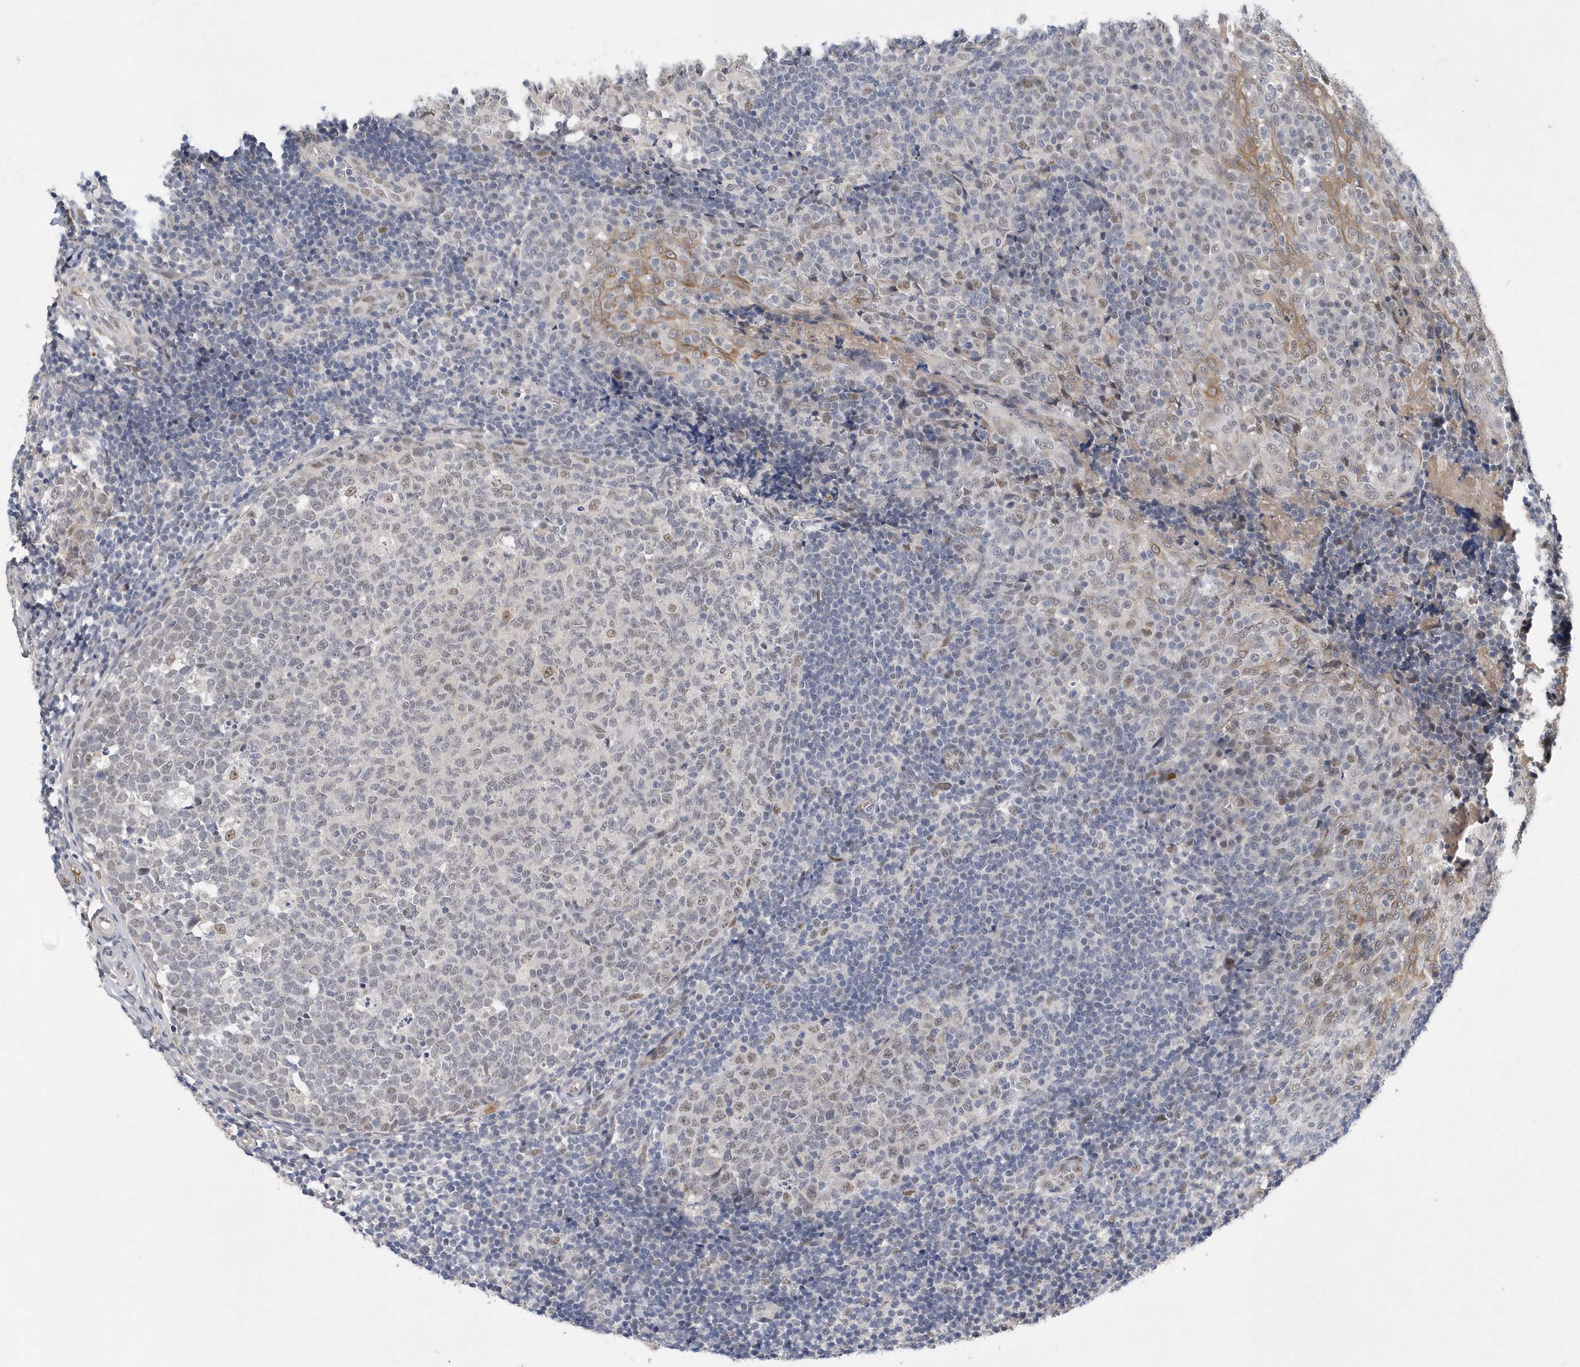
{"staining": {"intensity": "moderate", "quantity": "<25%", "location": "nuclear"}, "tissue": "tonsil", "cell_type": "Germinal center cells", "image_type": "normal", "snomed": [{"axis": "morphology", "description": "Normal tissue, NOS"}, {"axis": "topography", "description": "Tonsil"}], "caption": "Human tonsil stained for a protein (brown) displays moderate nuclear positive positivity in approximately <25% of germinal center cells.", "gene": "FAM217A", "patient": {"sex": "female", "age": 19}}